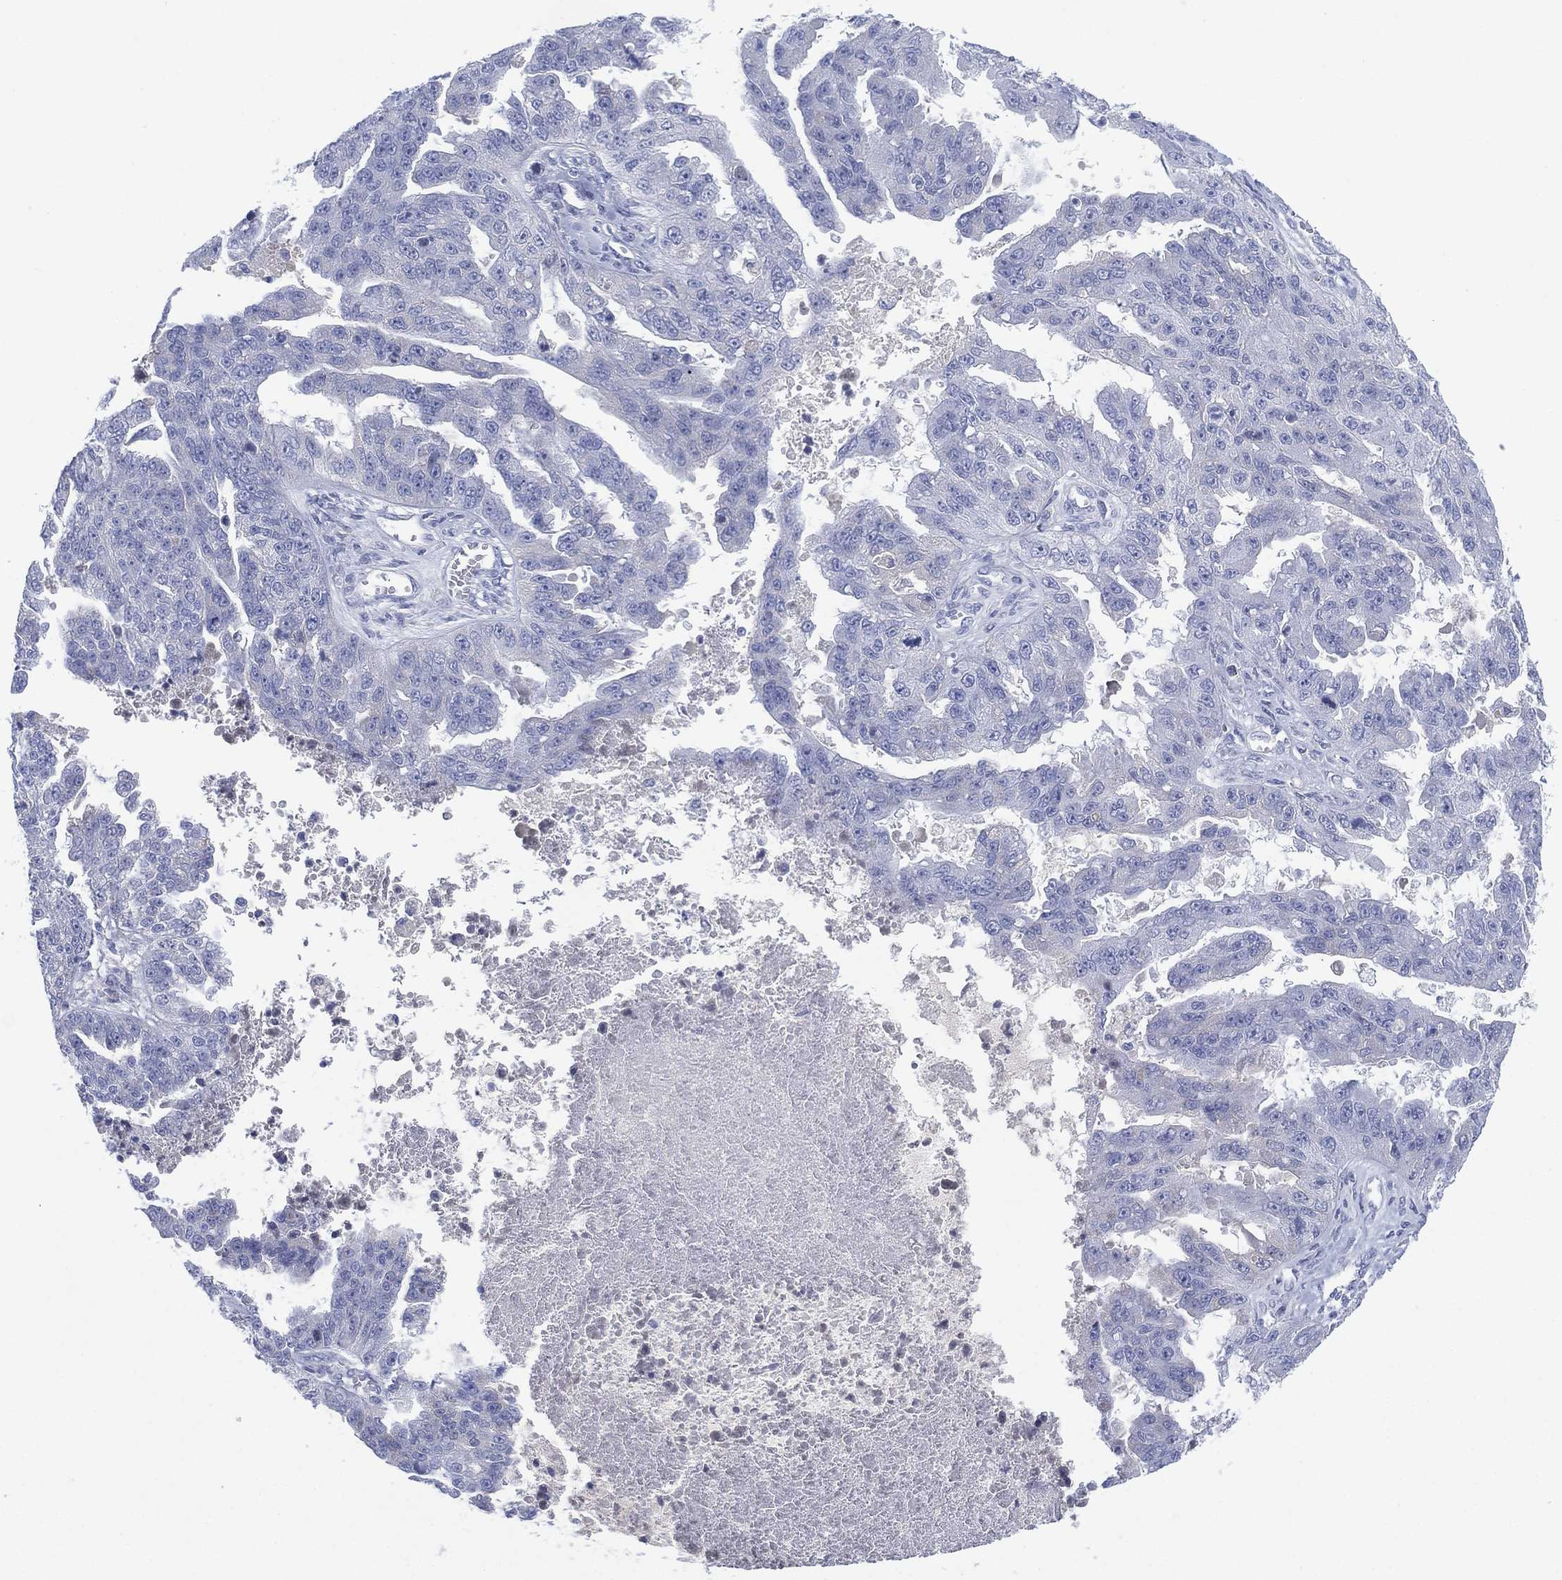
{"staining": {"intensity": "negative", "quantity": "none", "location": "none"}, "tissue": "ovarian cancer", "cell_type": "Tumor cells", "image_type": "cancer", "snomed": [{"axis": "morphology", "description": "Cystadenocarcinoma, serous, NOS"}, {"axis": "topography", "description": "Ovary"}], "caption": "A micrograph of ovarian serous cystadenocarcinoma stained for a protein demonstrates no brown staining in tumor cells. The staining was performed using DAB to visualize the protein expression in brown, while the nuclei were stained in blue with hematoxylin (Magnification: 20x).", "gene": "SEPTIN1", "patient": {"sex": "female", "age": 58}}